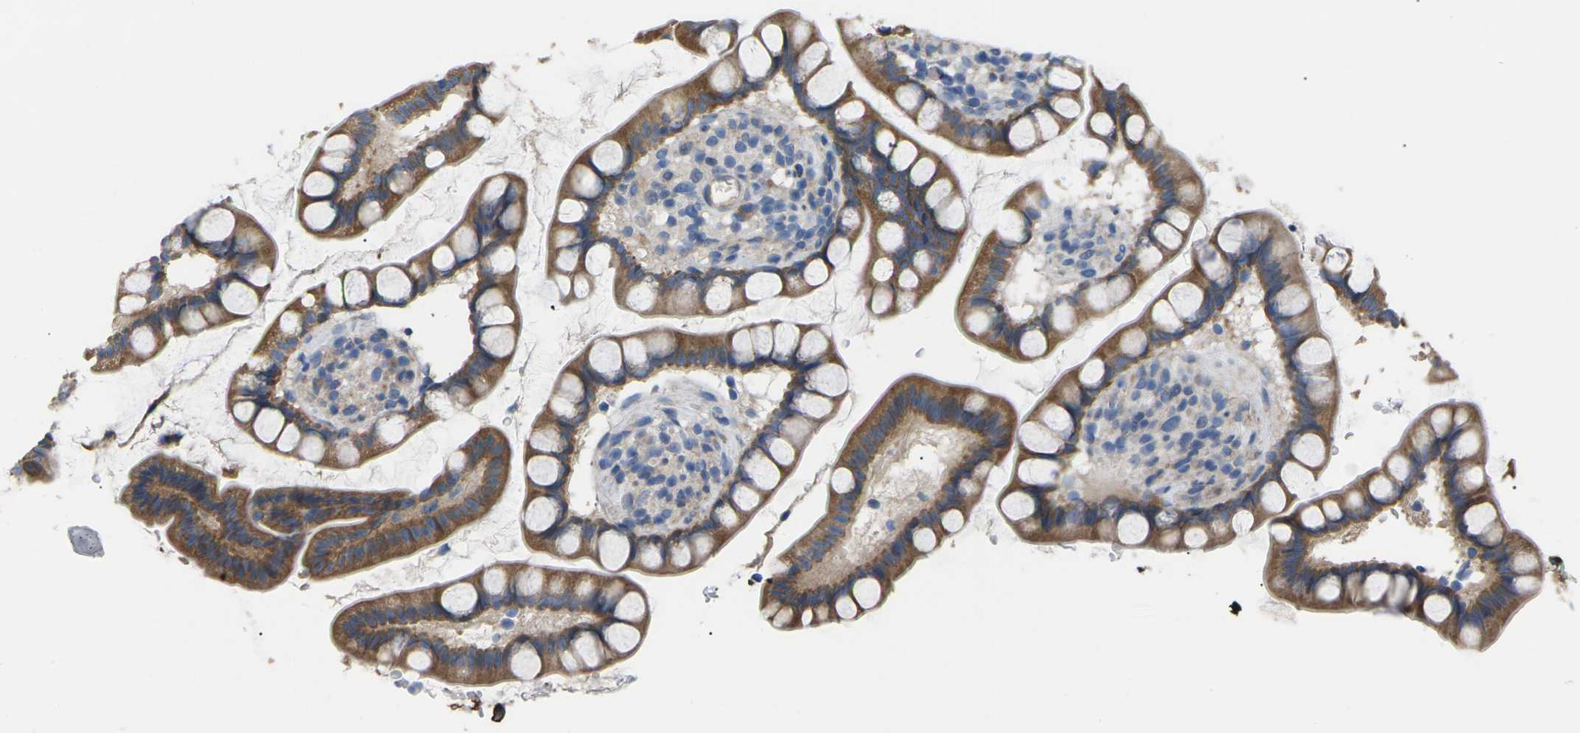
{"staining": {"intensity": "moderate", "quantity": ">75%", "location": "cytoplasmic/membranous"}, "tissue": "small intestine", "cell_type": "Glandular cells", "image_type": "normal", "snomed": [{"axis": "morphology", "description": "Normal tissue, NOS"}, {"axis": "topography", "description": "Small intestine"}], "caption": "DAB (3,3'-diaminobenzidine) immunohistochemical staining of benign small intestine demonstrates moderate cytoplasmic/membranous protein expression in approximately >75% of glandular cells. The protein is shown in brown color, while the nuclei are stained blue.", "gene": "KLHDC8B", "patient": {"sex": "female", "age": 84}}